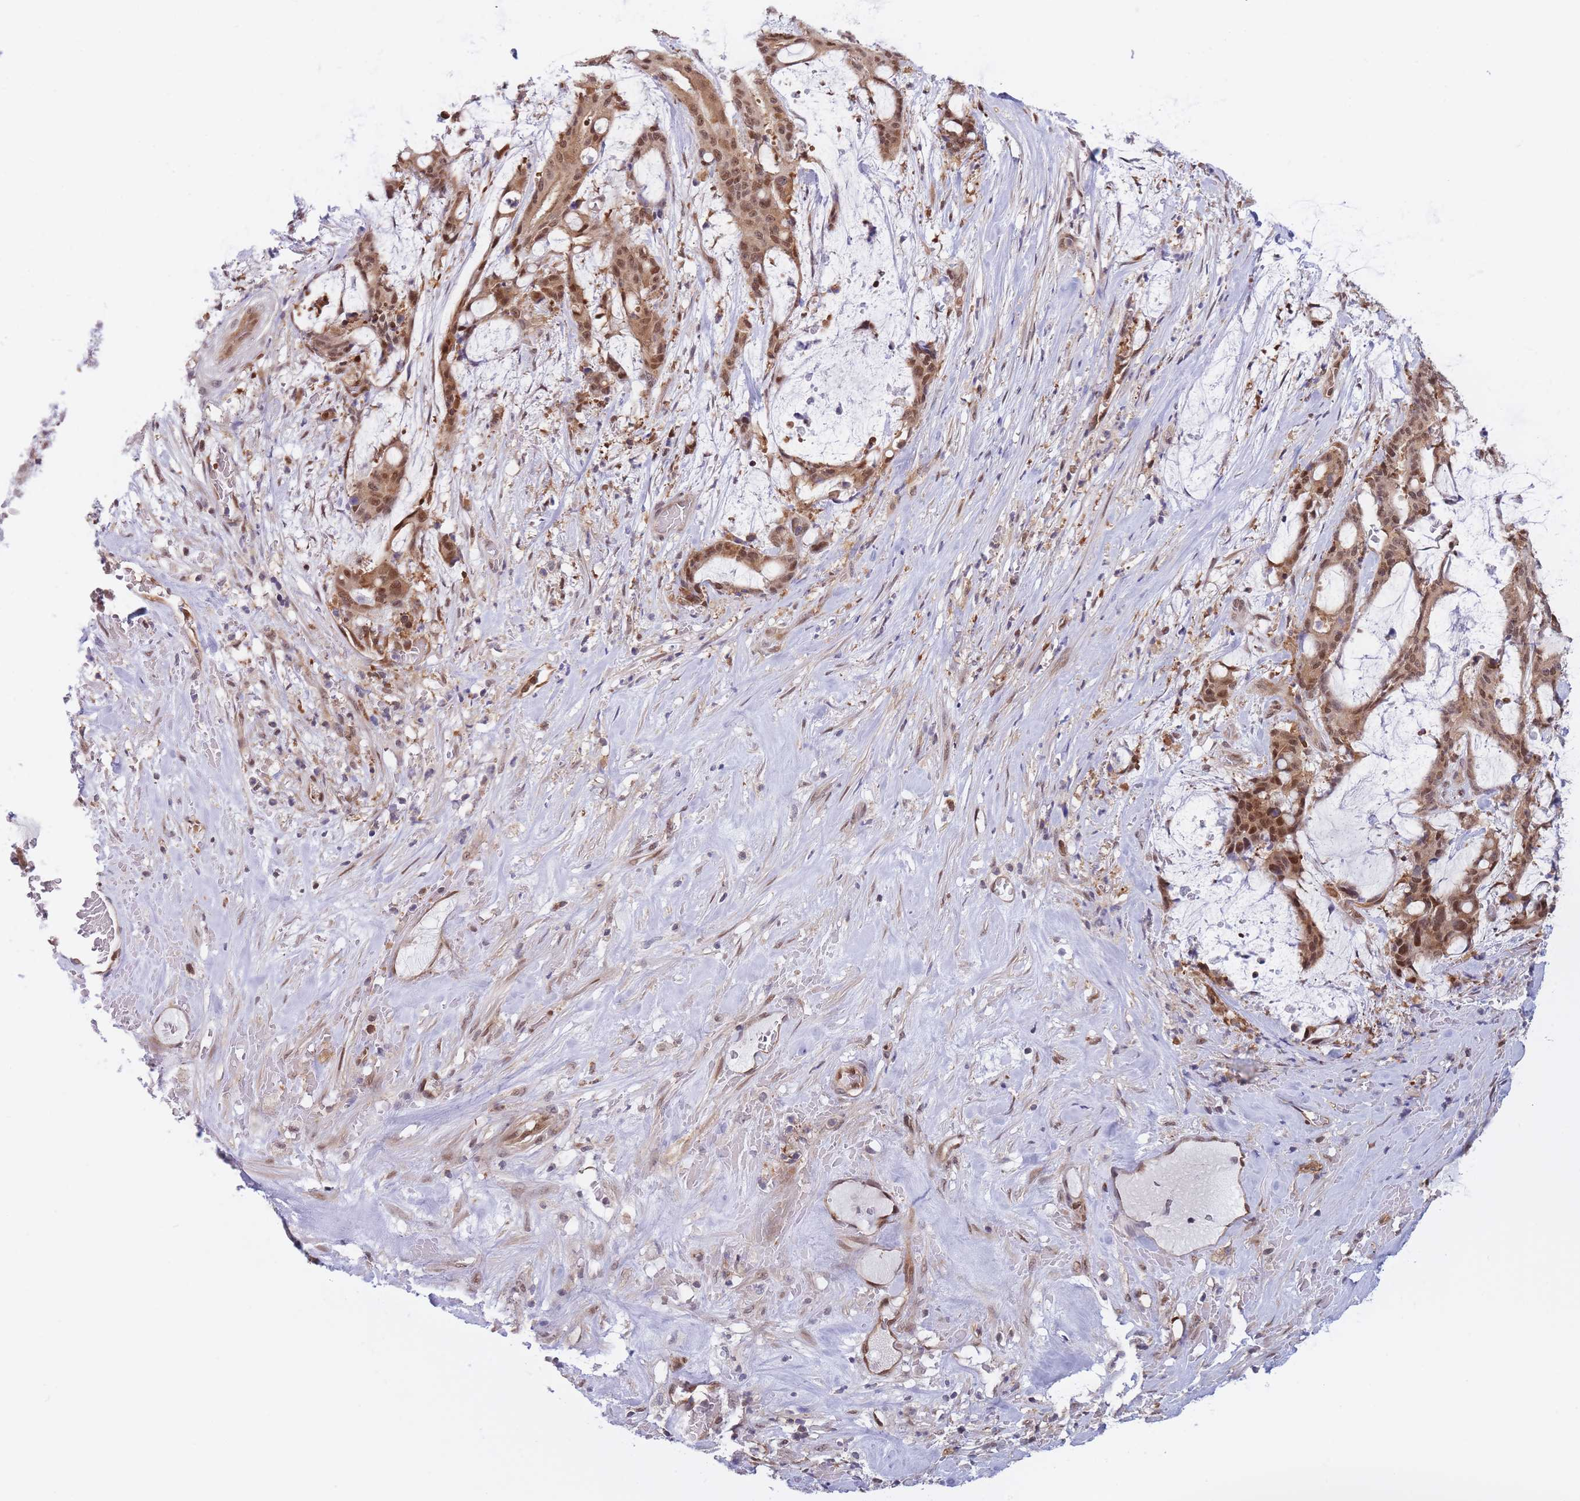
{"staining": {"intensity": "moderate", "quantity": ">75%", "location": "cytoplasmic/membranous,nuclear"}, "tissue": "liver cancer", "cell_type": "Tumor cells", "image_type": "cancer", "snomed": [{"axis": "morphology", "description": "Normal tissue, NOS"}, {"axis": "morphology", "description": "Cholangiocarcinoma"}, {"axis": "topography", "description": "Liver"}, {"axis": "topography", "description": "Peripheral nerve tissue"}], "caption": "Protein analysis of liver cancer (cholangiocarcinoma) tissue demonstrates moderate cytoplasmic/membranous and nuclear staining in about >75% of tumor cells. (Brightfield microscopy of DAB IHC at high magnification).", "gene": "NSFL1C", "patient": {"sex": "female", "age": 73}}